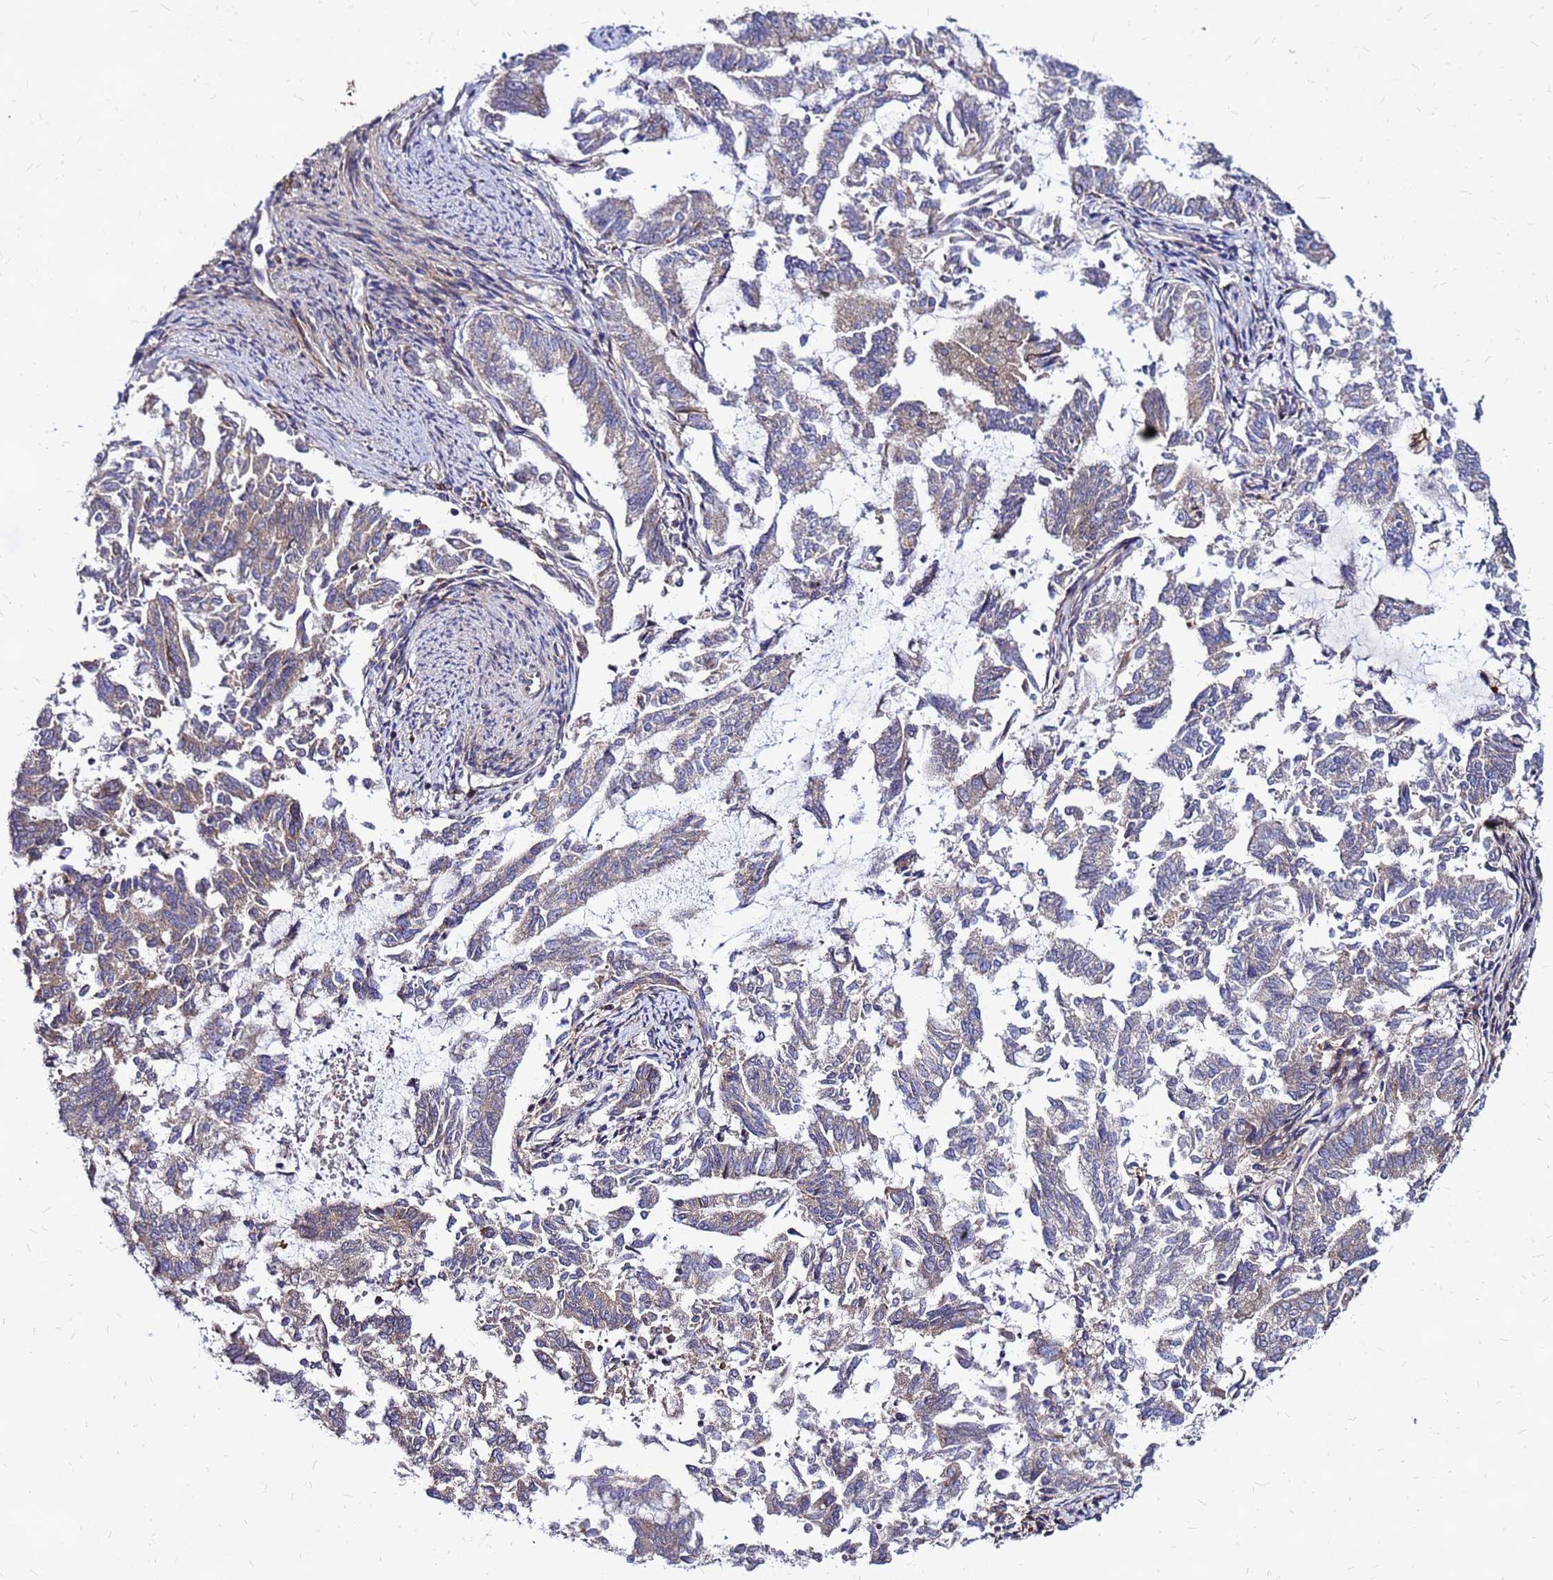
{"staining": {"intensity": "weak", "quantity": "<25%", "location": "cytoplasmic/membranous"}, "tissue": "endometrial cancer", "cell_type": "Tumor cells", "image_type": "cancer", "snomed": [{"axis": "morphology", "description": "Adenocarcinoma, NOS"}, {"axis": "topography", "description": "Endometrium"}], "caption": "Immunohistochemical staining of human endometrial cancer (adenocarcinoma) exhibits no significant expression in tumor cells. Brightfield microscopy of immunohistochemistry stained with DAB (brown) and hematoxylin (blue), captured at high magnification.", "gene": "CYBC1", "patient": {"sex": "female", "age": 79}}